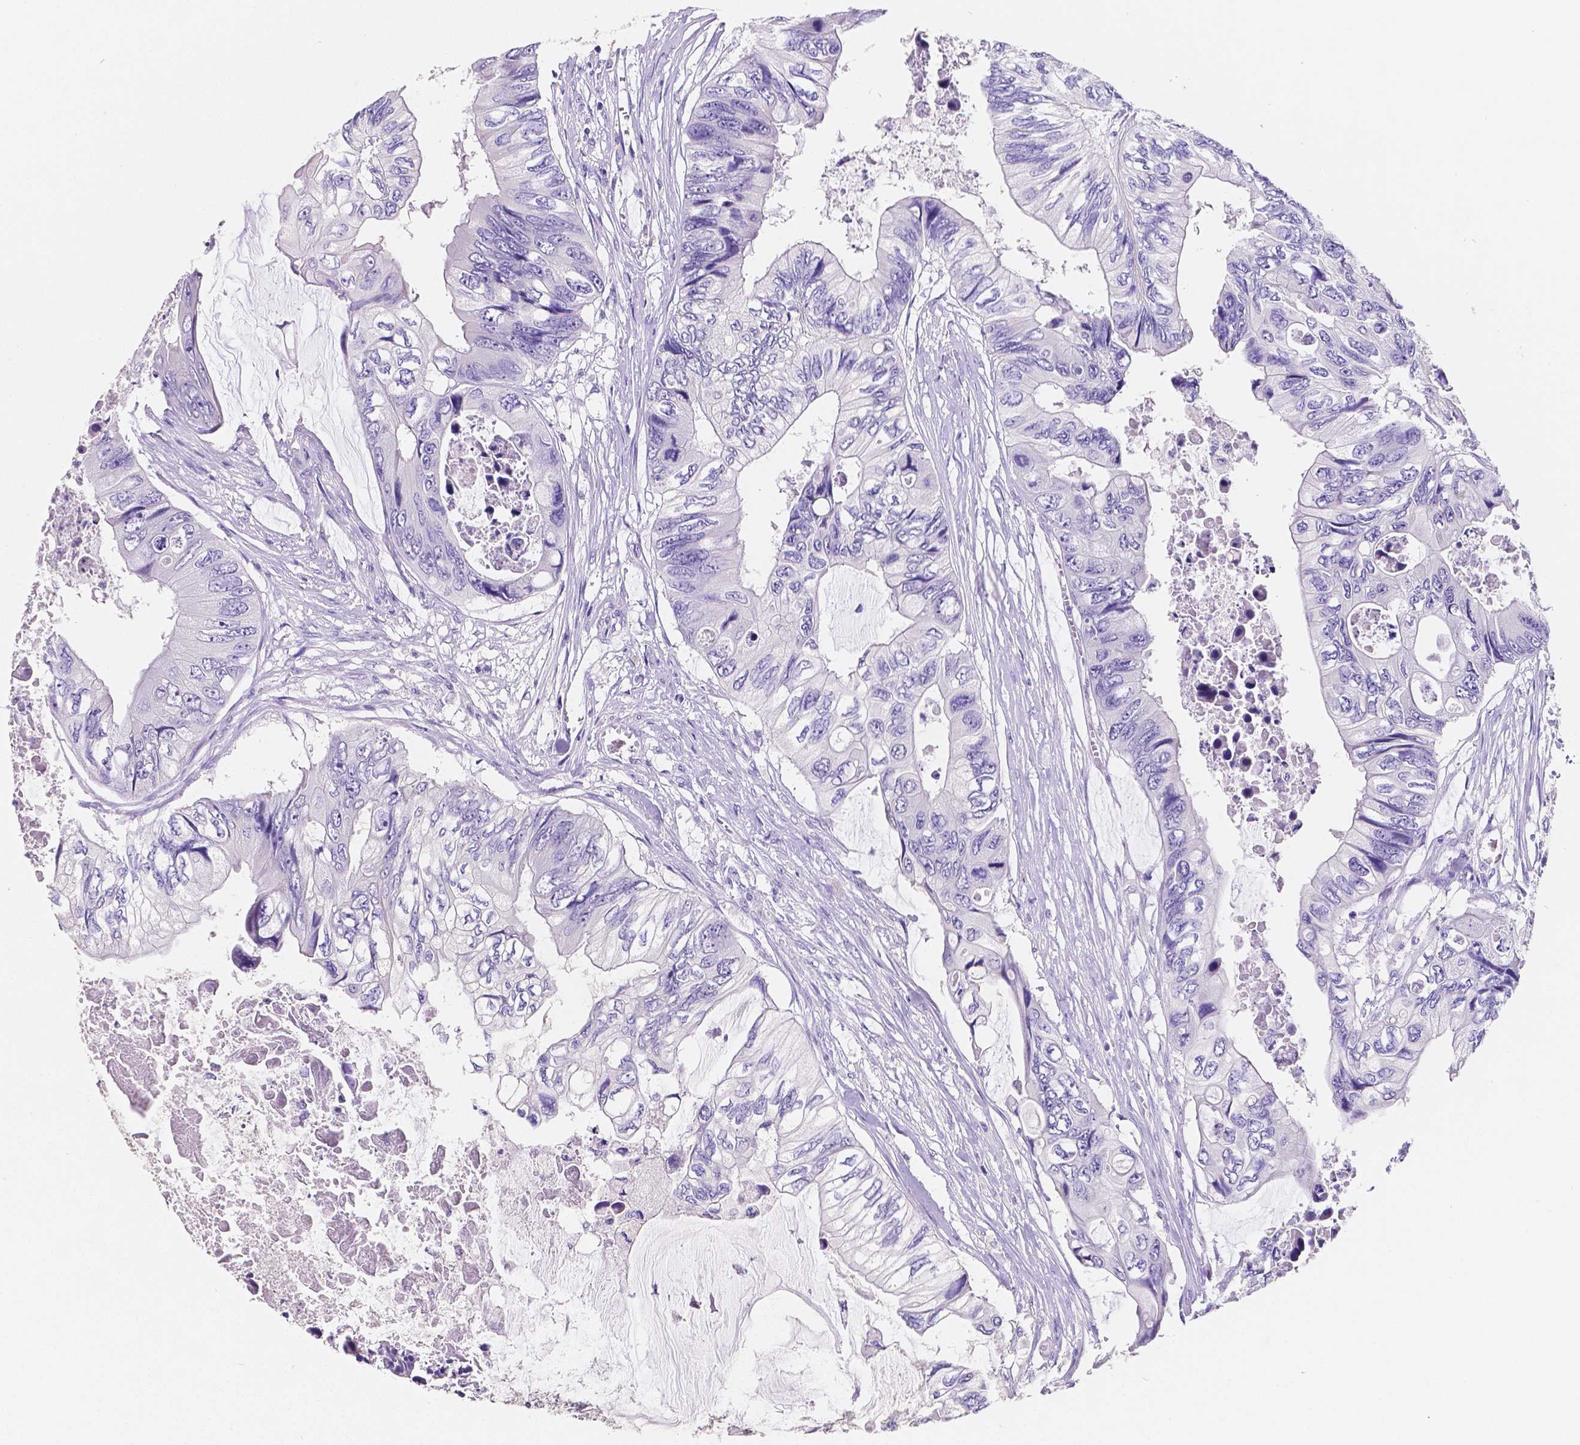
{"staining": {"intensity": "negative", "quantity": "none", "location": "none"}, "tissue": "colorectal cancer", "cell_type": "Tumor cells", "image_type": "cancer", "snomed": [{"axis": "morphology", "description": "Adenocarcinoma, NOS"}, {"axis": "topography", "description": "Rectum"}], "caption": "IHC micrograph of human colorectal adenocarcinoma stained for a protein (brown), which reveals no staining in tumor cells.", "gene": "SATB2", "patient": {"sex": "male", "age": 63}}